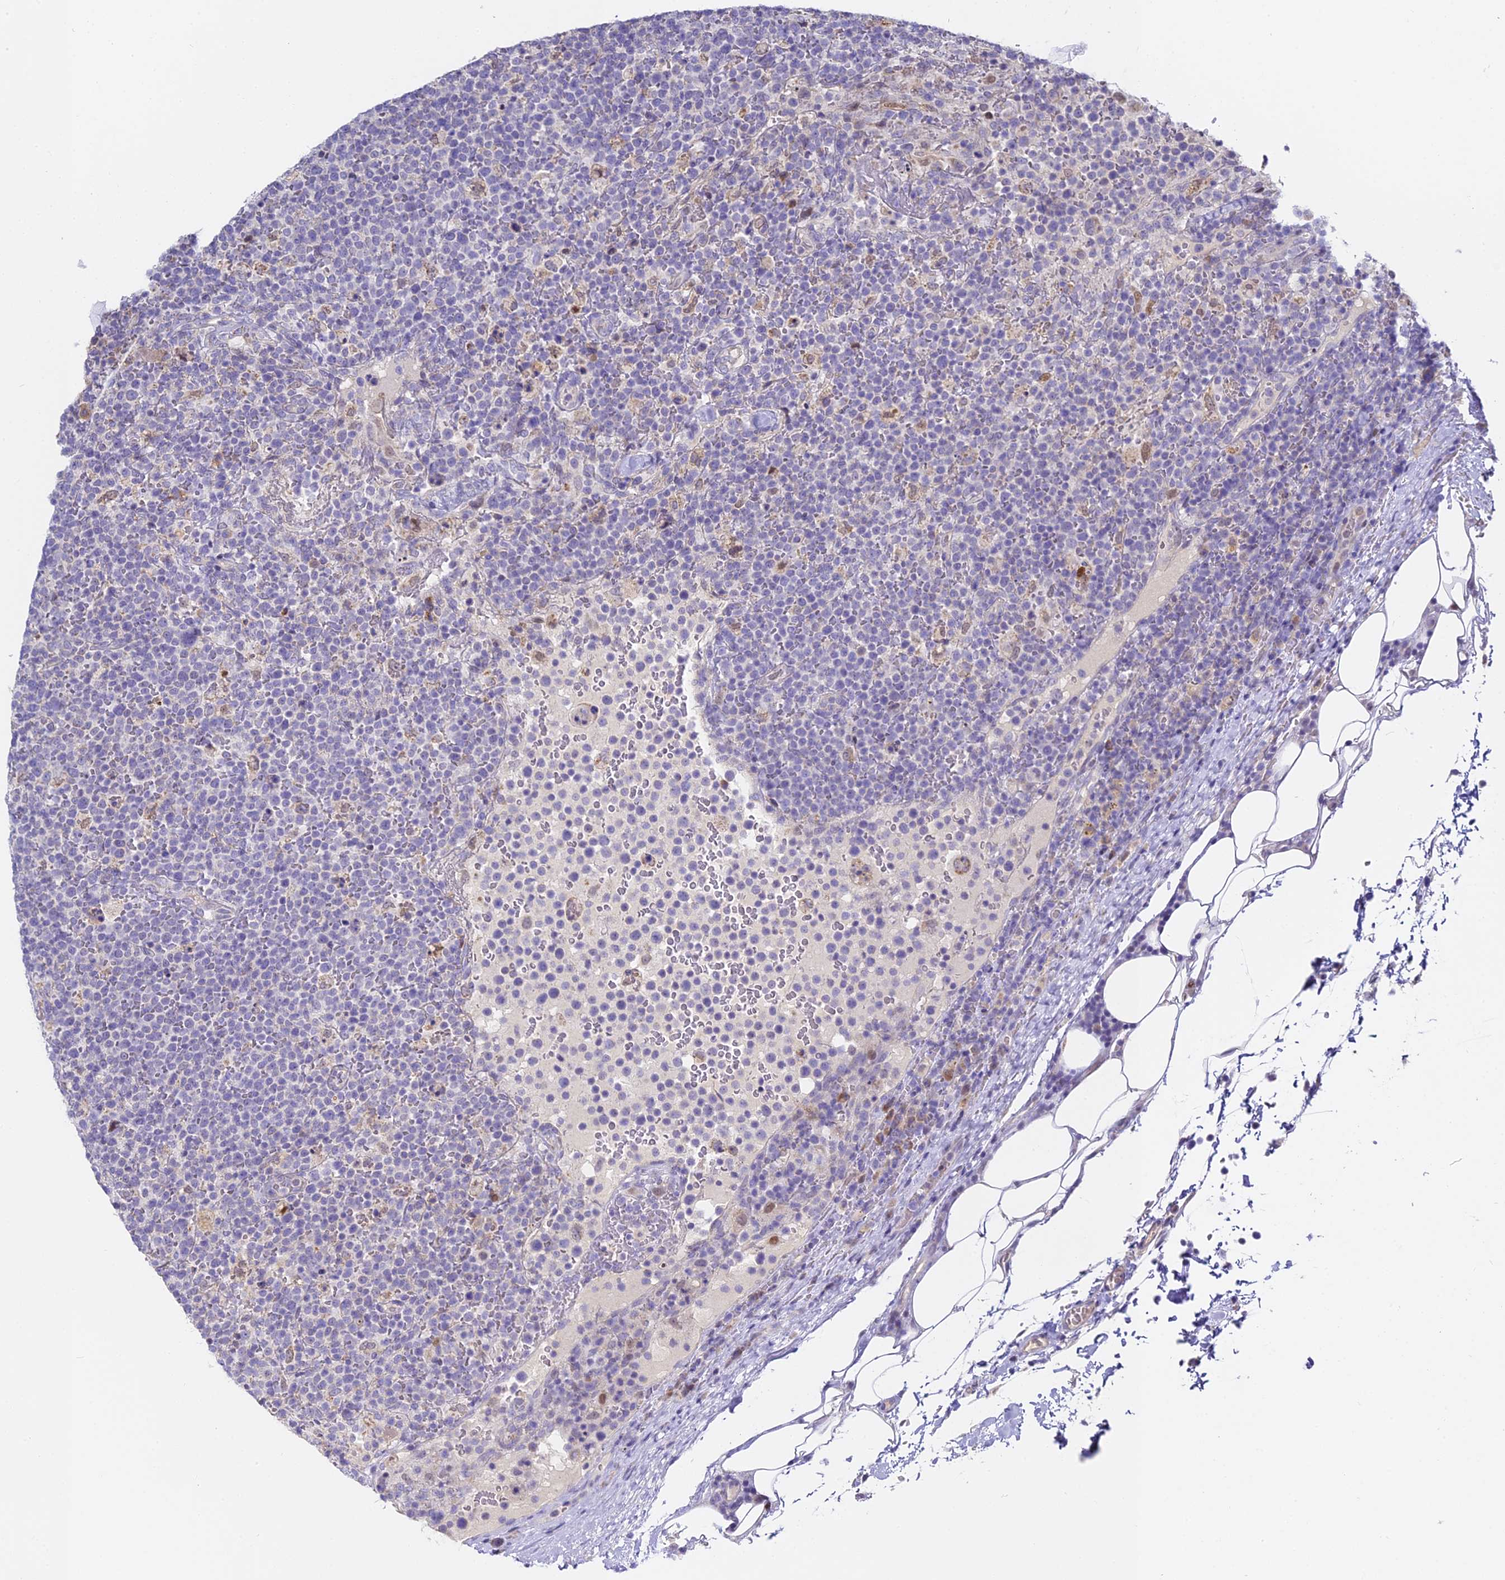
{"staining": {"intensity": "negative", "quantity": "none", "location": "none"}, "tissue": "lymphoma", "cell_type": "Tumor cells", "image_type": "cancer", "snomed": [{"axis": "morphology", "description": "Malignant lymphoma, non-Hodgkin's type, High grade"}, {"axis": "topography", "description": "Lymph node"}], "caption": "The IHC histopathology image has no significant staining in tumor cells of lymphoma tissue.", "gene": "SERP1", "patient": {"sex": "male", "age": 61}}